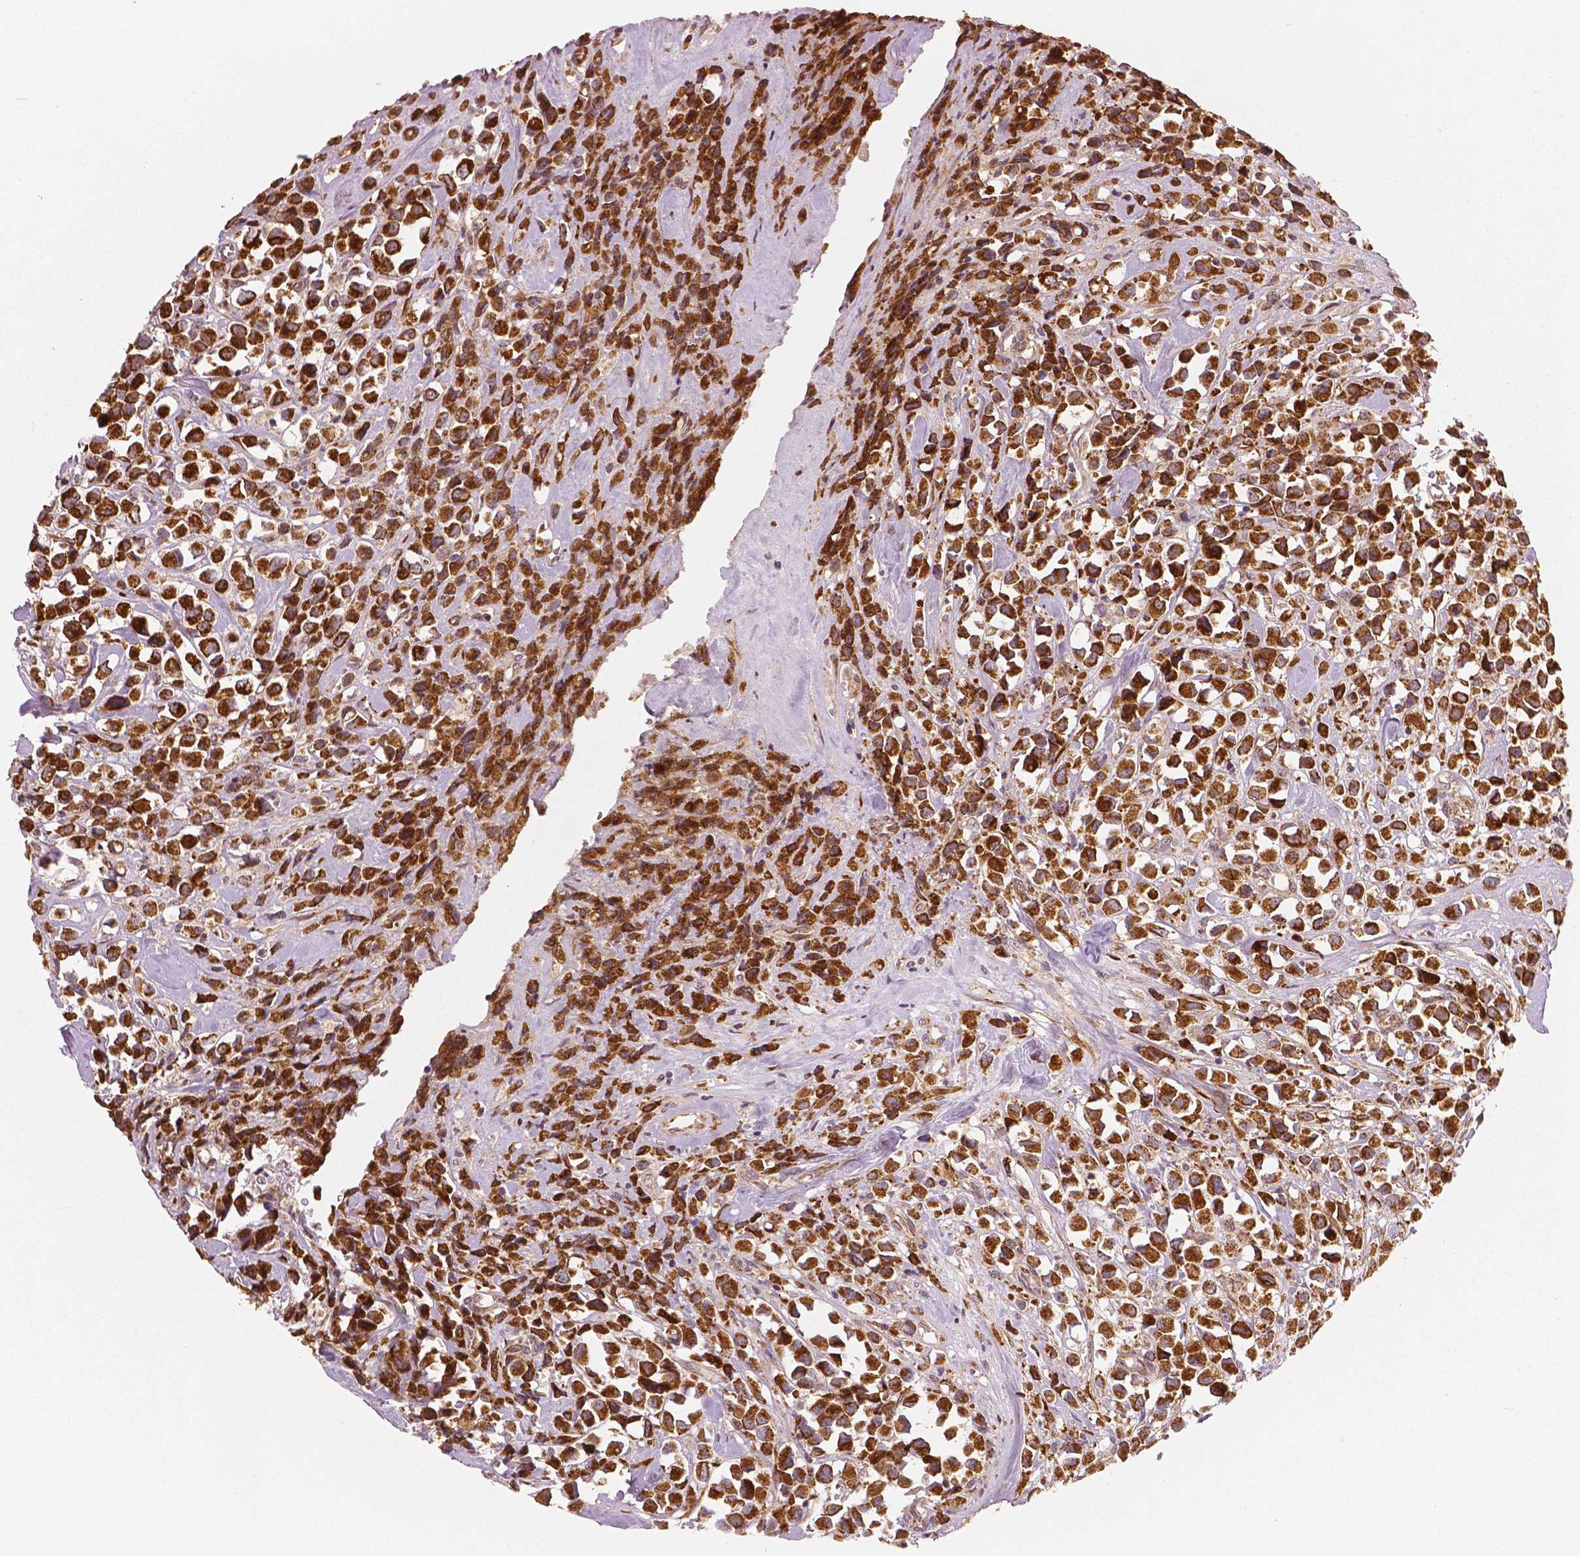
{"staining": {"intensity": "strong", "quantity": ">75%", "location": "cytoplasmic/membranous"}, "tissue": "breast cancer", "cell_type": "Tumor cells", "image_type": "cancer", "snomed": [{"axis": "morphology", "description": "Duct carcinoma"}, {"axis": "topography", "description": "Breast"}], "caption": "IHC micrograph of human breast invasive ductal carcinoma stained for a protein (brown), which demonstrates high levels of strong cytoplasmic/membranous positivity in about >75% of tumor cells.", "gene": "PGAM5", "patient": {"sex": "female", "age": 61}}